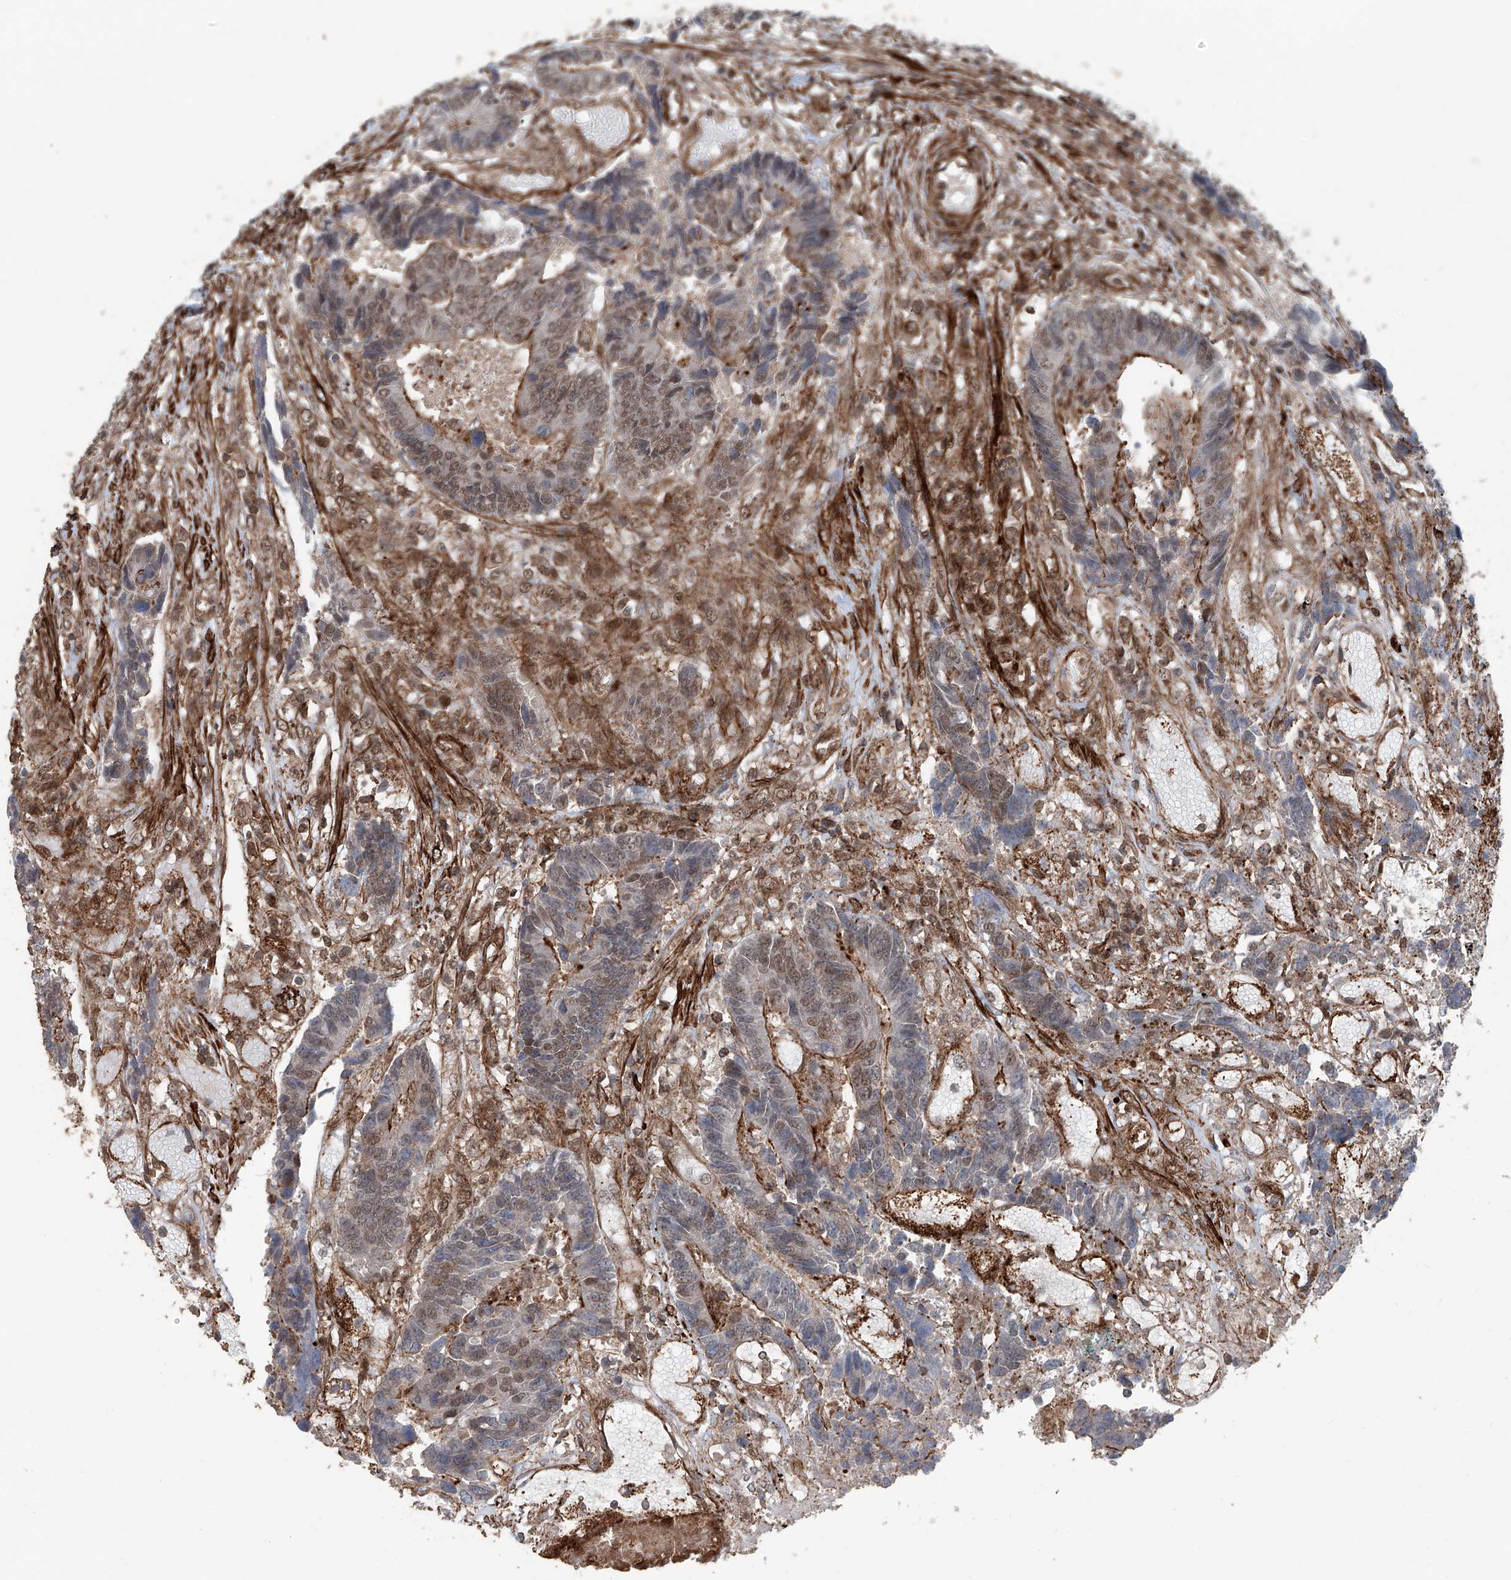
{"staining": {"intensity": "moderate", "quantity": "25%-75%", "location": "cytoplasmic/membranous,nuclear"}, "tissue": "colorectal cancer", "cell_type": "Tumor cells", "image_type": "cancer", "snomed": [{"axis": "morphology", "description": "Adenocarcinoma, NOS"}, {"axis": "topography", "description": "Rectum"}], "caption": "This is an image of immunohistochemistry staining of colorectal adenocarcinoma, which shows moderate staining in the cytoplasmic/membranous and nuclear of tumor cells.", "gene": "SDE2", "patient": {"sex": "male", "age": 84}}